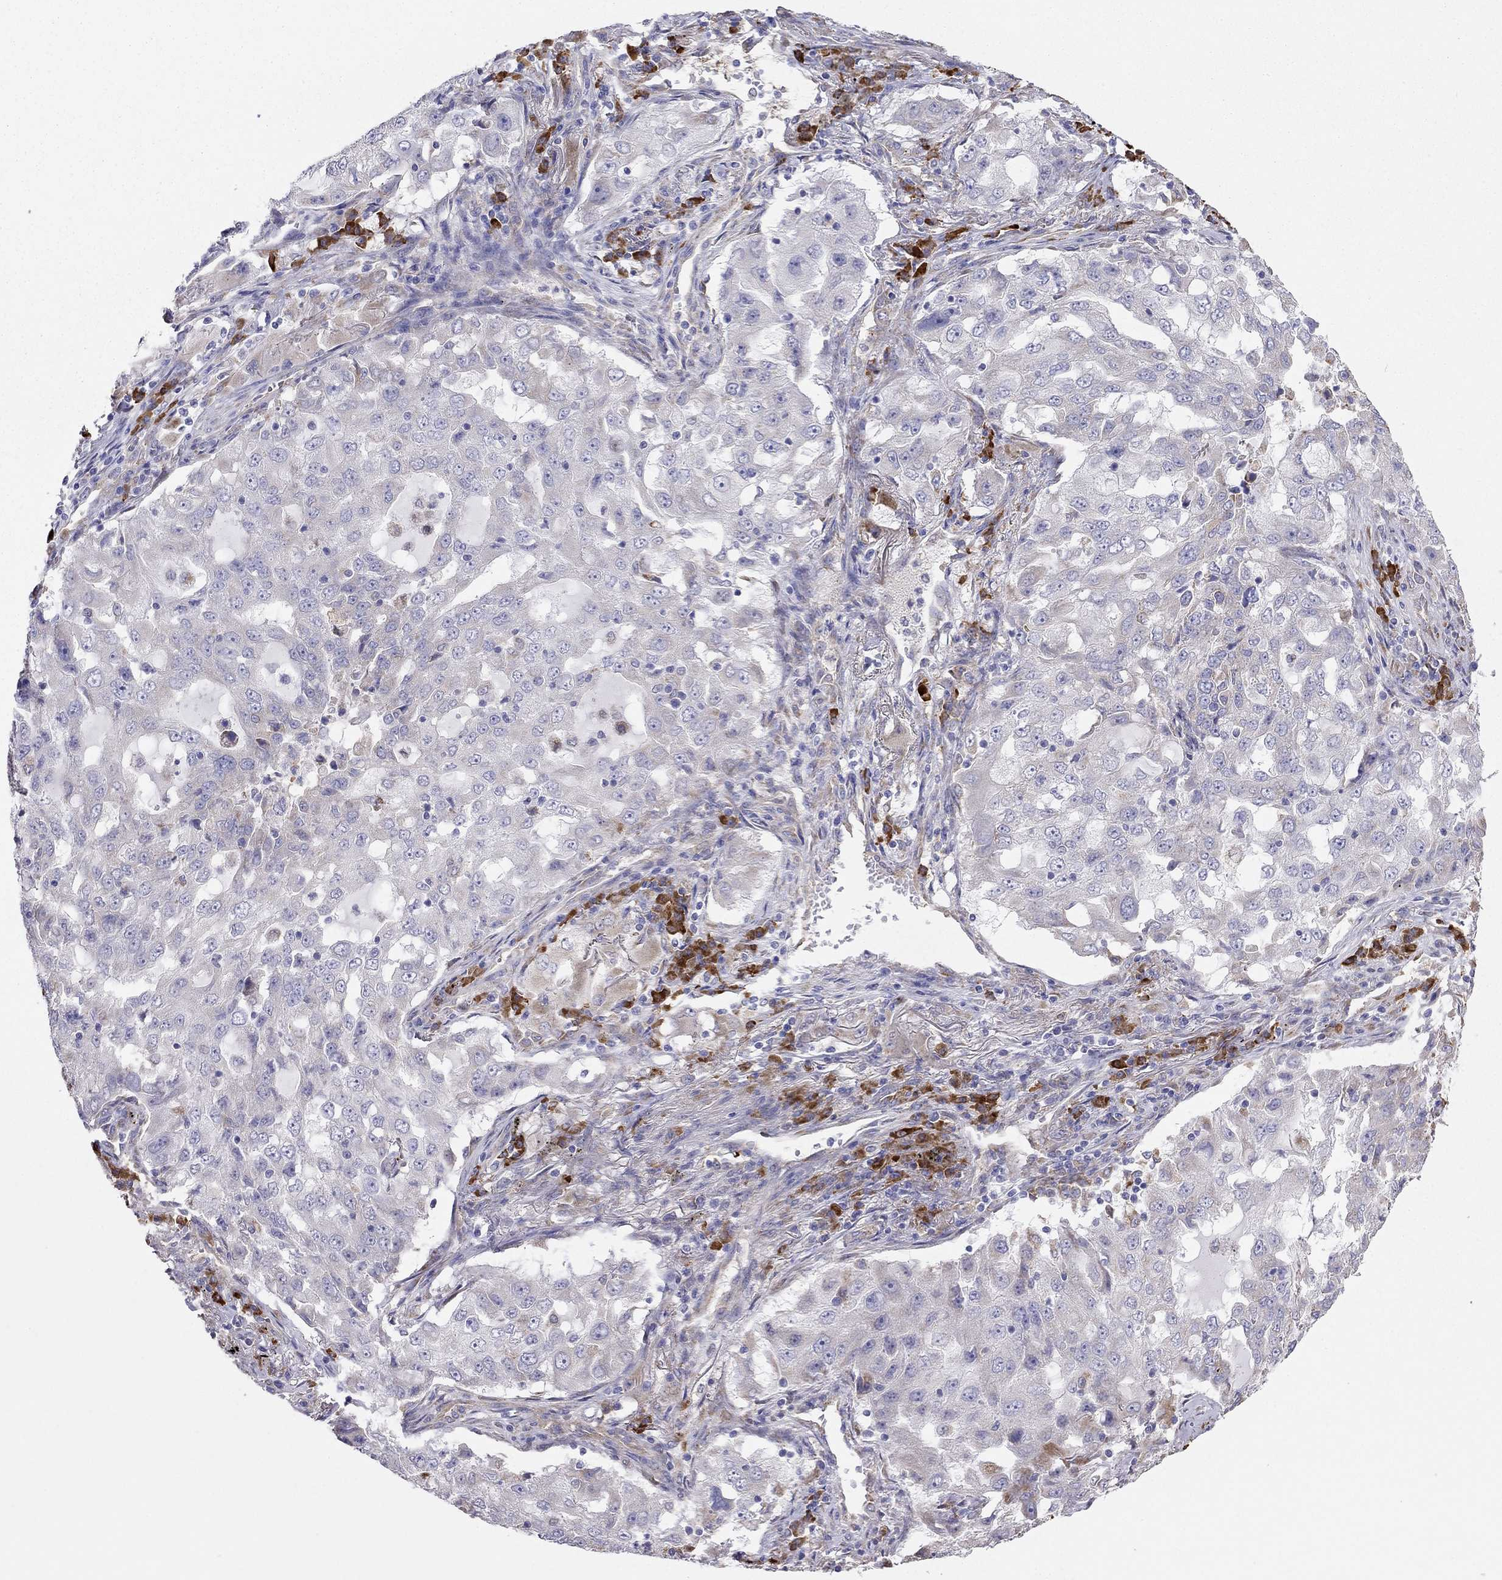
{"staining": {"intensity": "weak", "quantity": "25%-75%", "location": "cytoplasmic/membranous"}, "tissue": "lung cancer", "cell_type": "Tumor cells", "image_type": "cancer", "snomed": [{"axis": "morphology", "description": "Adenocarcinoma, NOS"}, {"axis": "topography", "description": "Lung"}], "caption": "Protein expression analysis of lung cancer shows weak cytoplasmic/membranous positivity in approximately 25%-75% of tumor cells. (IHC, brightfield microscopy, high magnification).", "gene": "LONRF2", "patient": {"sex": "female", "age": 61}}